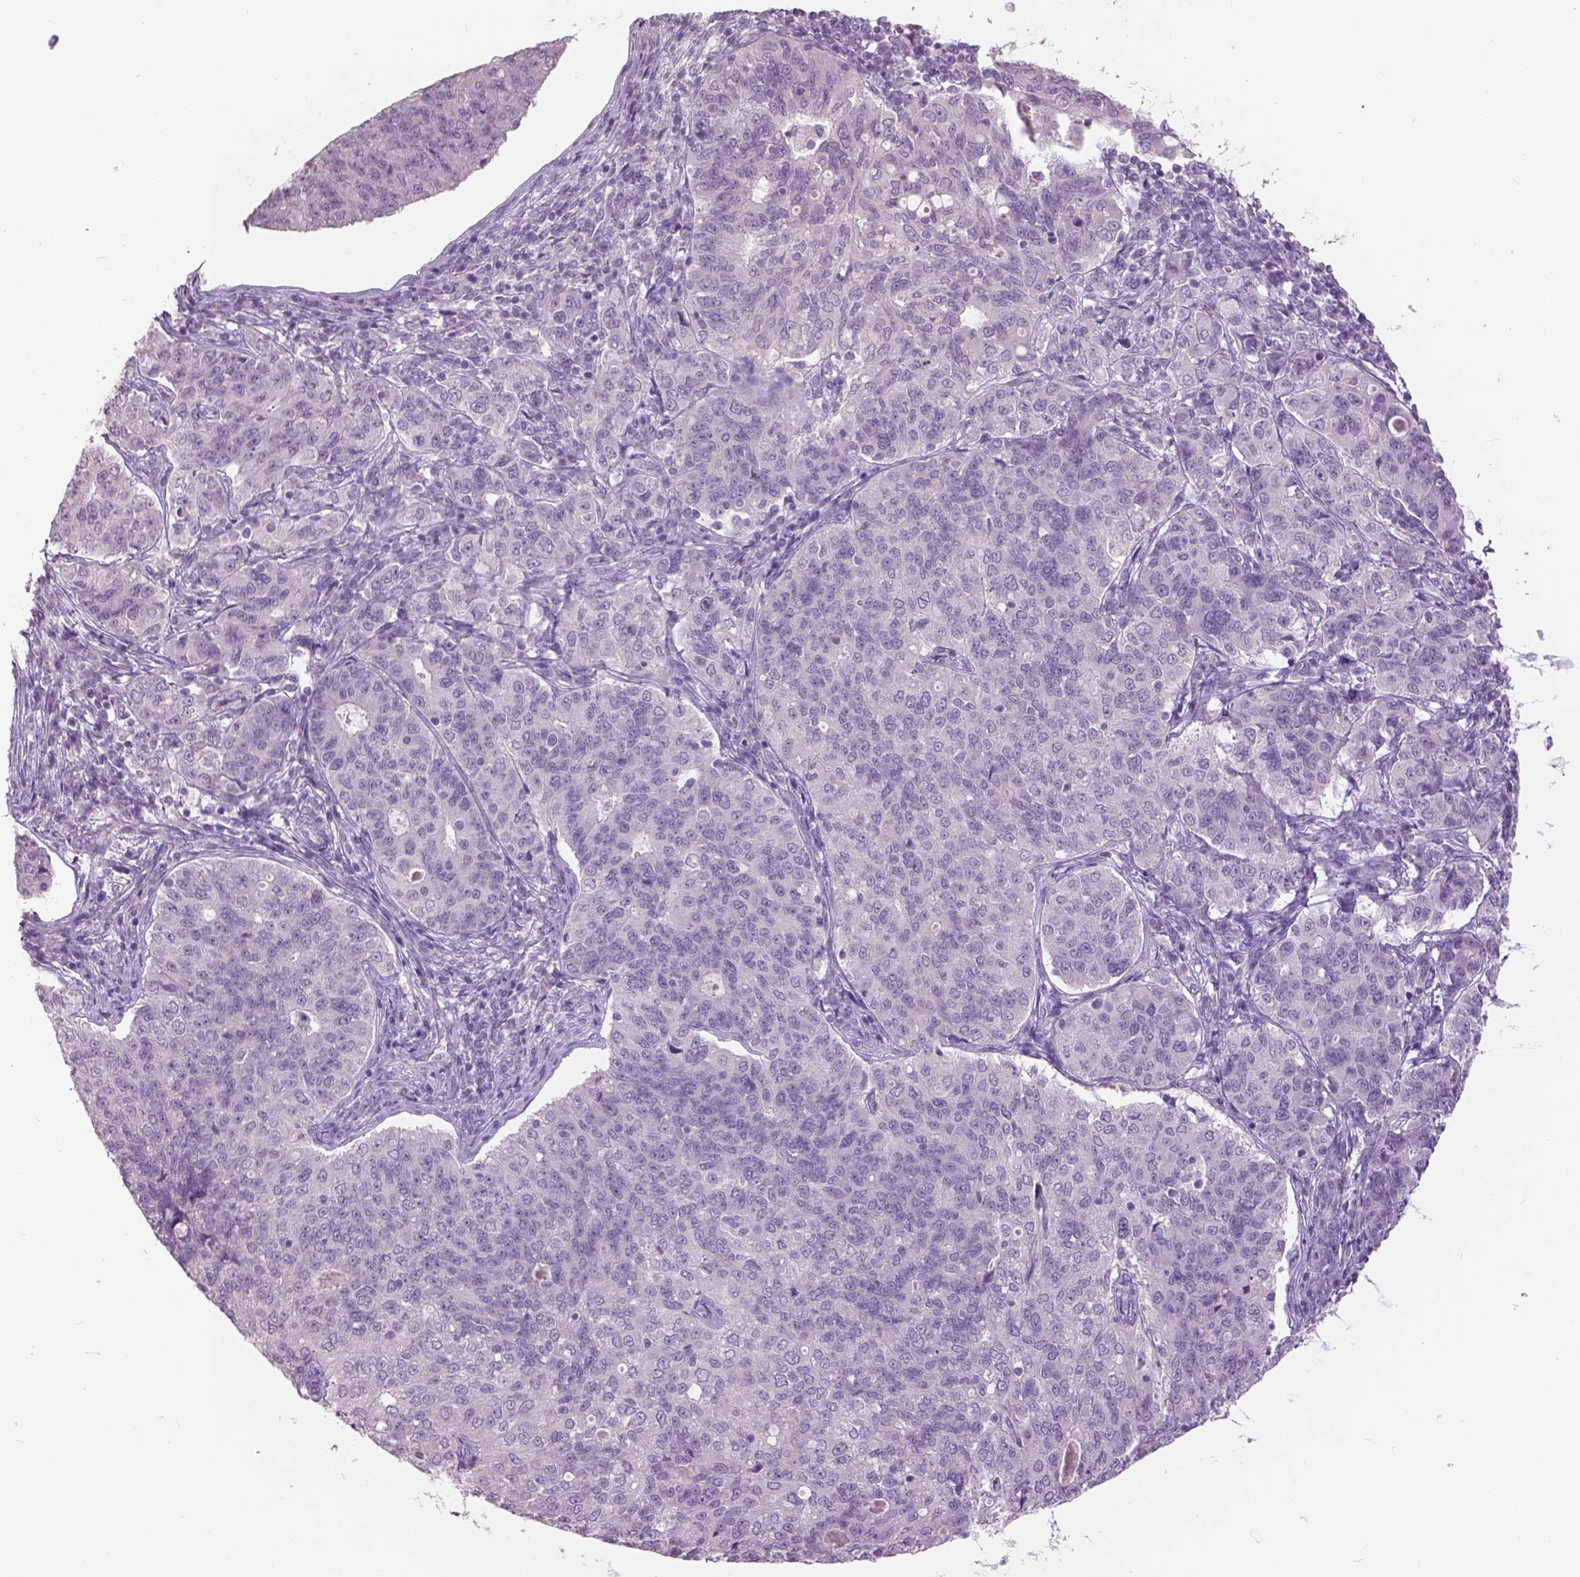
{"staining": {"intensity": "negative", "quantity": "none", "location": "none"}, "tissue": "endometrial cancer", "cell_type": "Tumor cells", "image_type": "cancer", "snomed": [{"axis": "morphology", "description": "Adenocarcinoma, NOS"}, {"axis": "topography", "description": "Endometrium"}], "caption": "The histopathology image displays no staining of tumor cells in endometrial cancer.", "gene": "GRIN2A", "patient": {"sex": "female", "age": 43}}